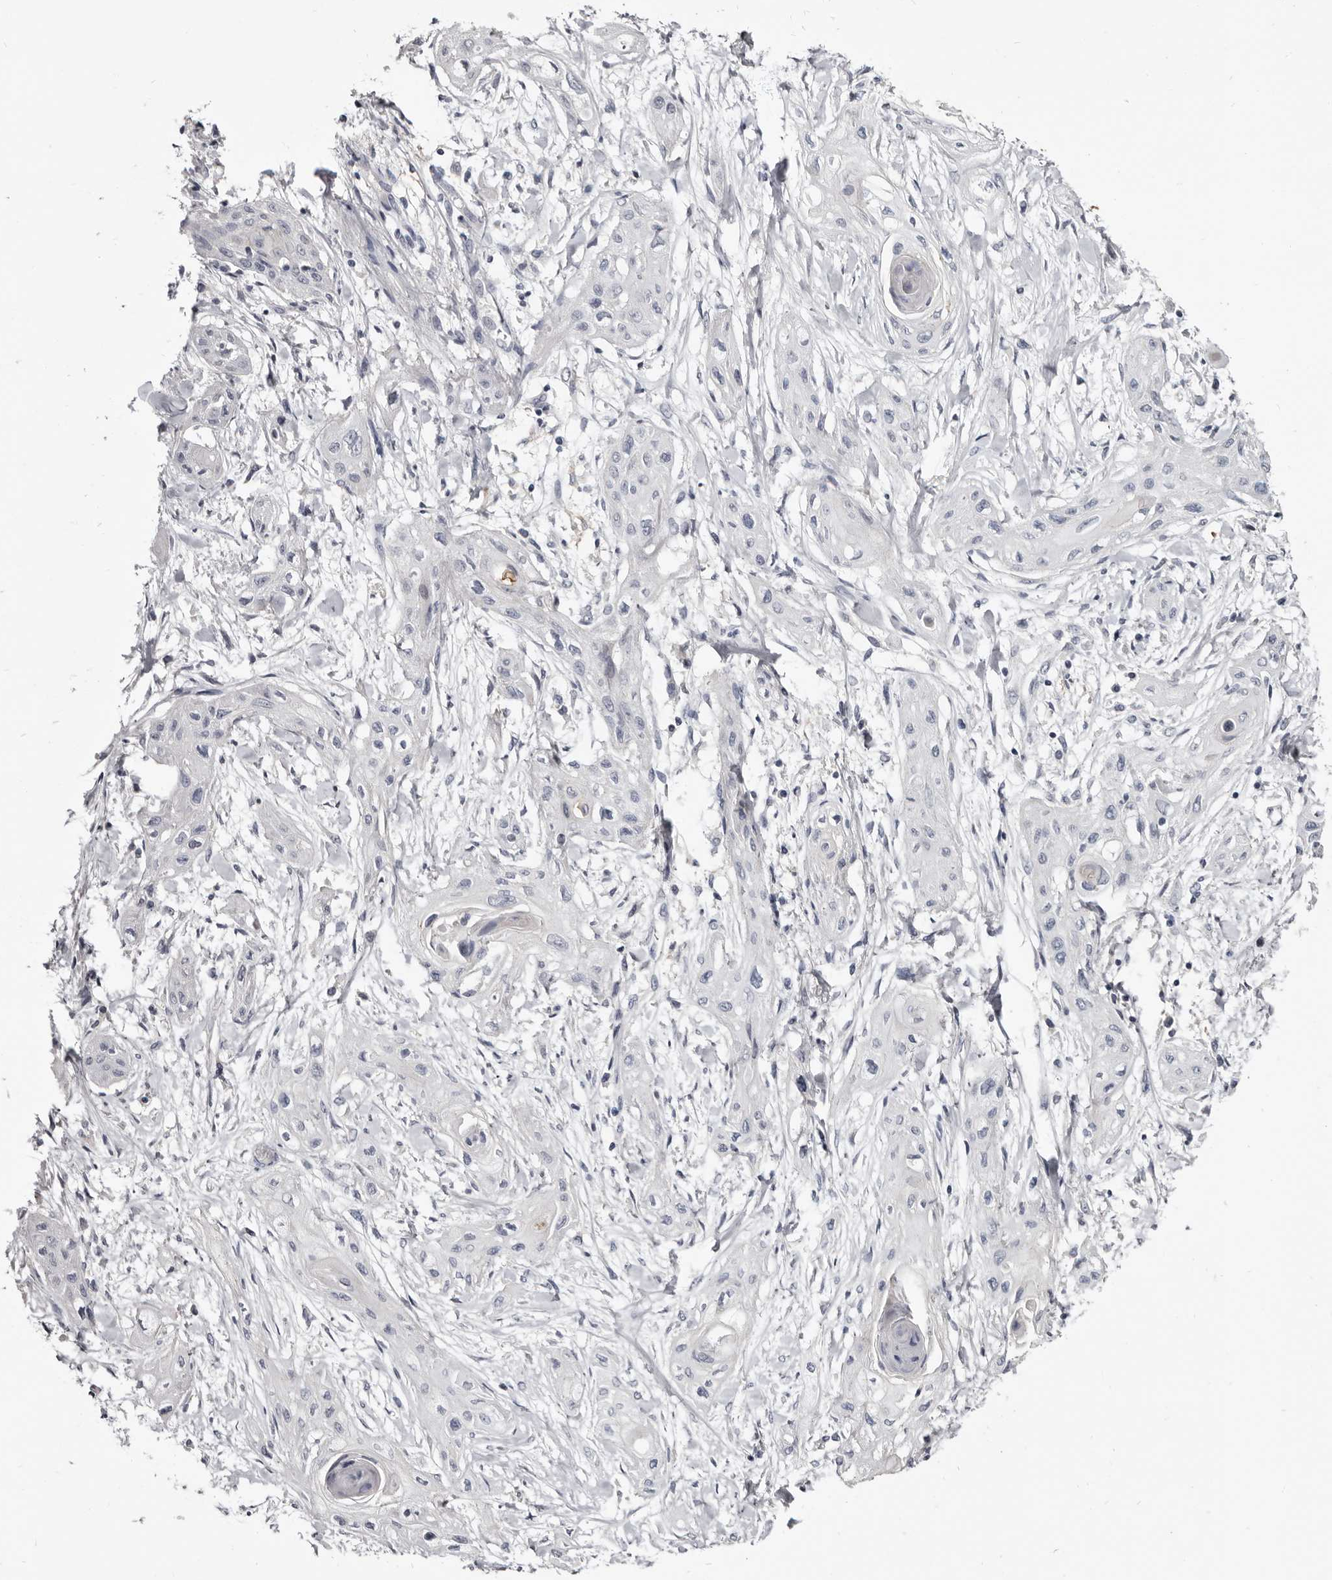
{"staining": {"intensity": "negative", "quantity": "none", "location": "none"}, "tissue": "lung cancer", "cell_type": "Tumor cells", "image_type": "cancer", "snomed": [{"axis": "morphology", "description": "Squamous cell carcinoma, NOS"}, {"axis": "topography", "description": "Lung"}], "caption": "Immunohistochemistry photomicrograph of neoplastic tissue: lung cancer stained with DAB shows no significant protein staining in tumor cells. Nuclei are stained in blue.", "gene": "CGN", "patient": {"sex": "female", "age": 47}}